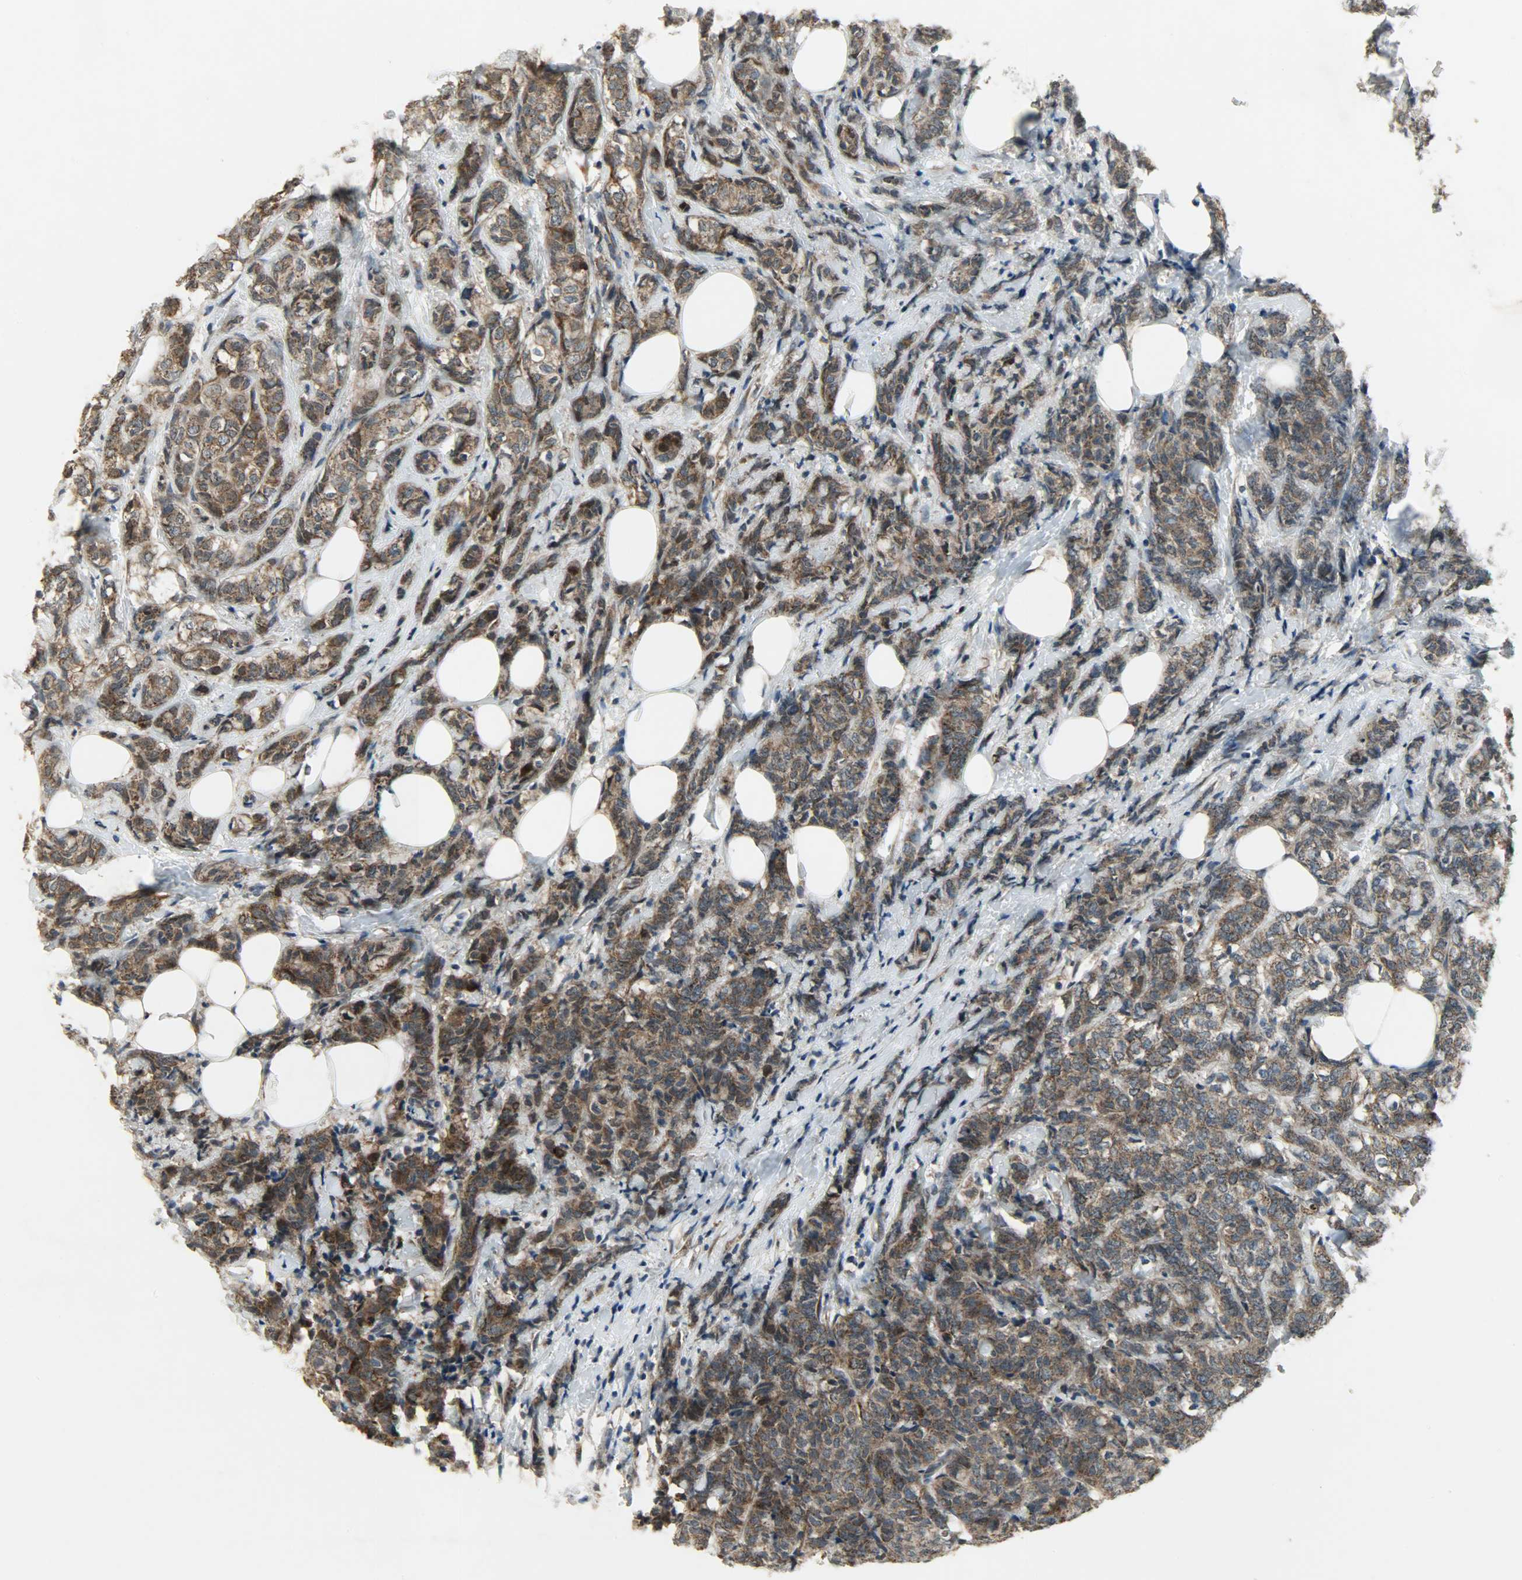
{"staining": {"intensity": "strong", "quantity": ">75%", "location": "cytoplasmic/membranous"}, "tissue": "breast cancer", "cell_type": "Tumor cells", "image_type": "cancer", "snomed": [{"axis": "morphology", "description": "Lobular carcinoma"}, {"axis": "topography", "description": "Breast"}], "caption": "The histopathology image reveals immunohistochemical staining of lobular carcinoma (breast). There is strong cytoplasmic/membranous positivity is identified in about >75% of tumor cells. (Stains: DAB in brown, nuclei in blue, Microscopy: brightfield microscopy at high magnification).", "gene": "AMT", "patient": {"sex": "female", "age": 60}}